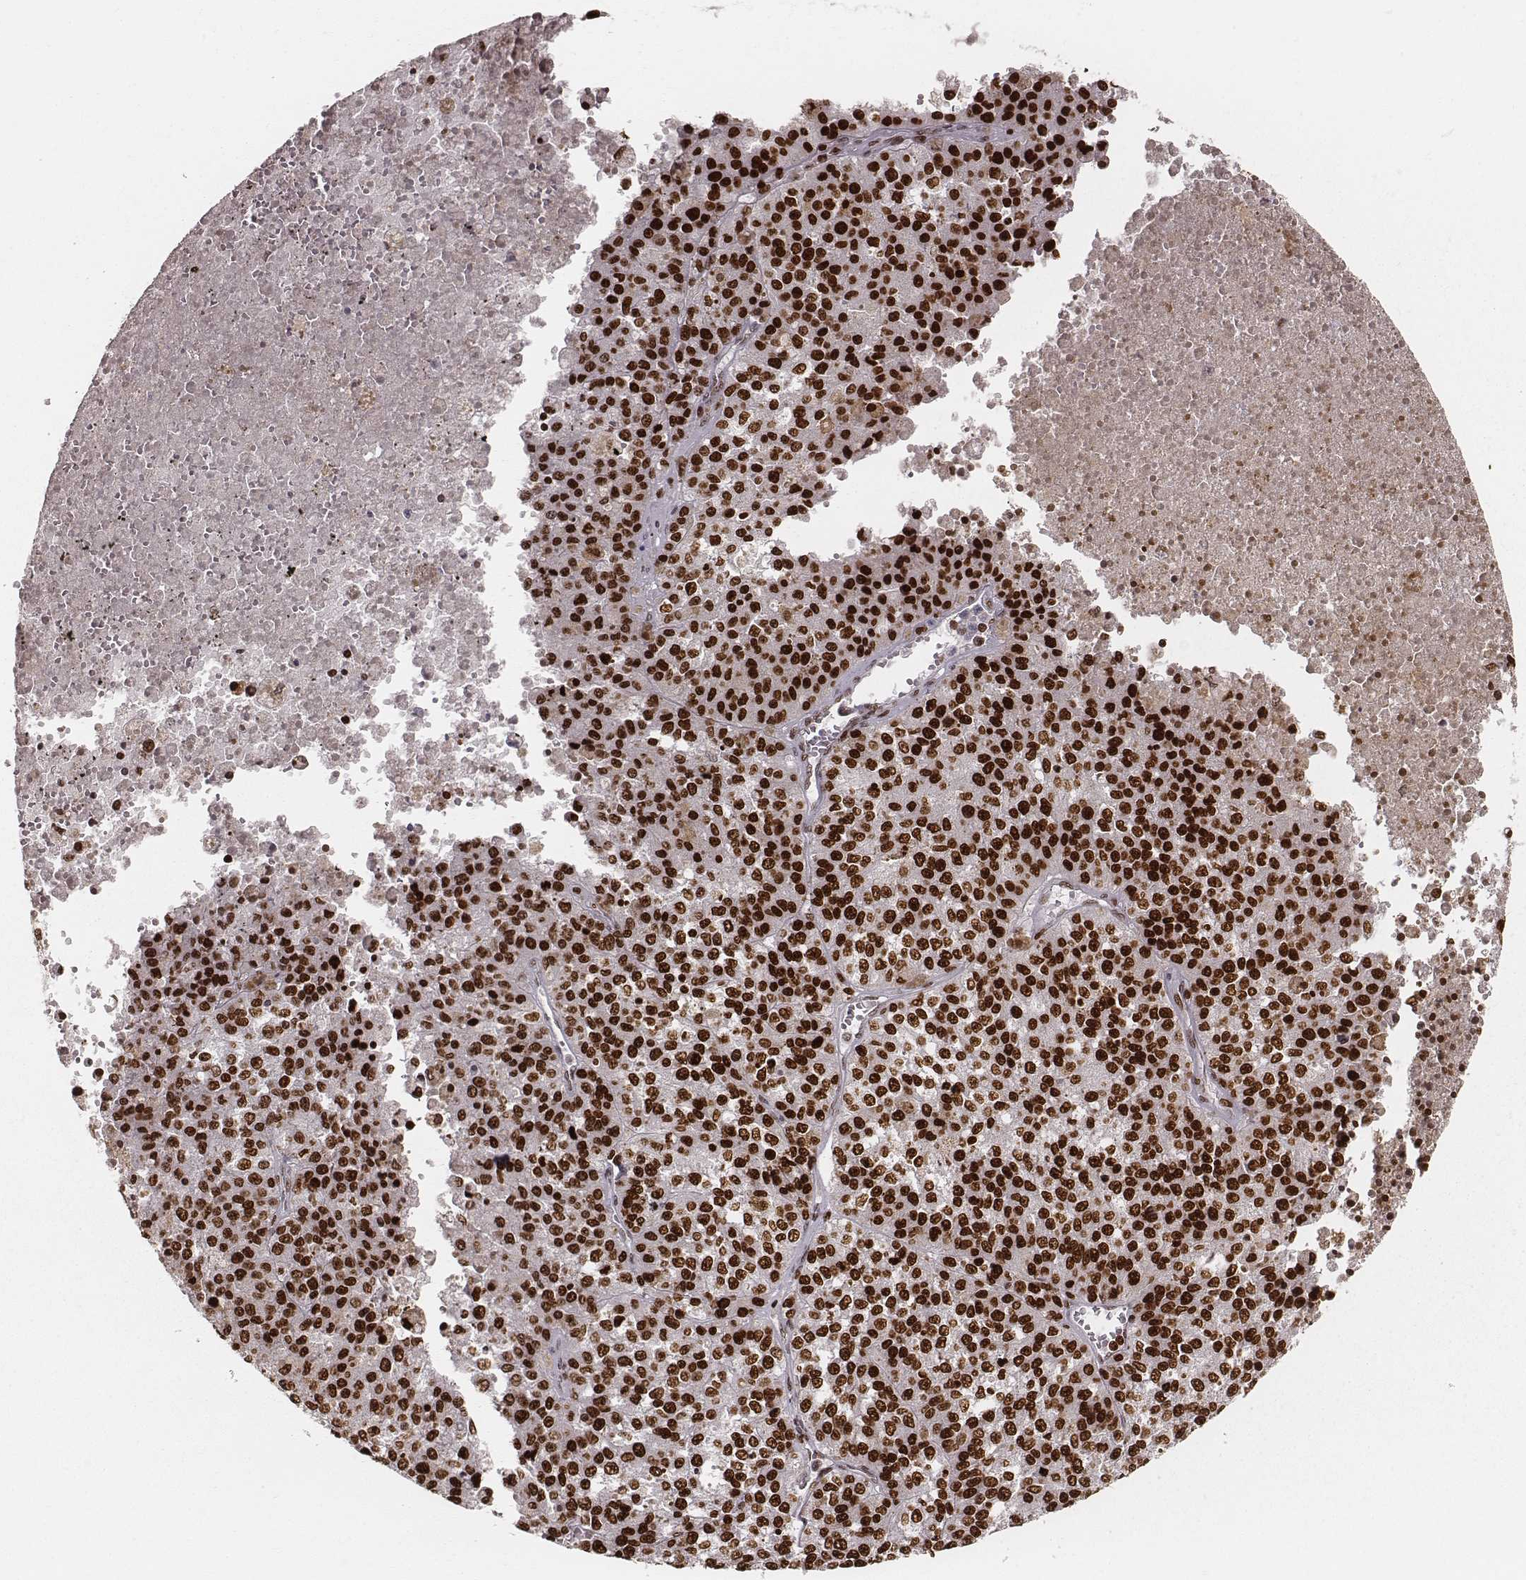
{"staining": {"intensity": "strong", "quantity": ">75%", "location": "nuclear"}, "tissue": "melanoma", "cell_type": "Tumor cells", "image_type": "cancer", "snomed": [{"axis": "morphology", "description": "Malignant melanoma, Metastatic site"}, {"axis": "topography", "description": "Lymph node"}], "caption": "Tumor cells exhibit high levels of strong nuclear positivity in approximately >75% of cells in malignant melanoma (metastatic site).", "gene": "PARP1", "patient": {"sex": "female", "age": 64}}